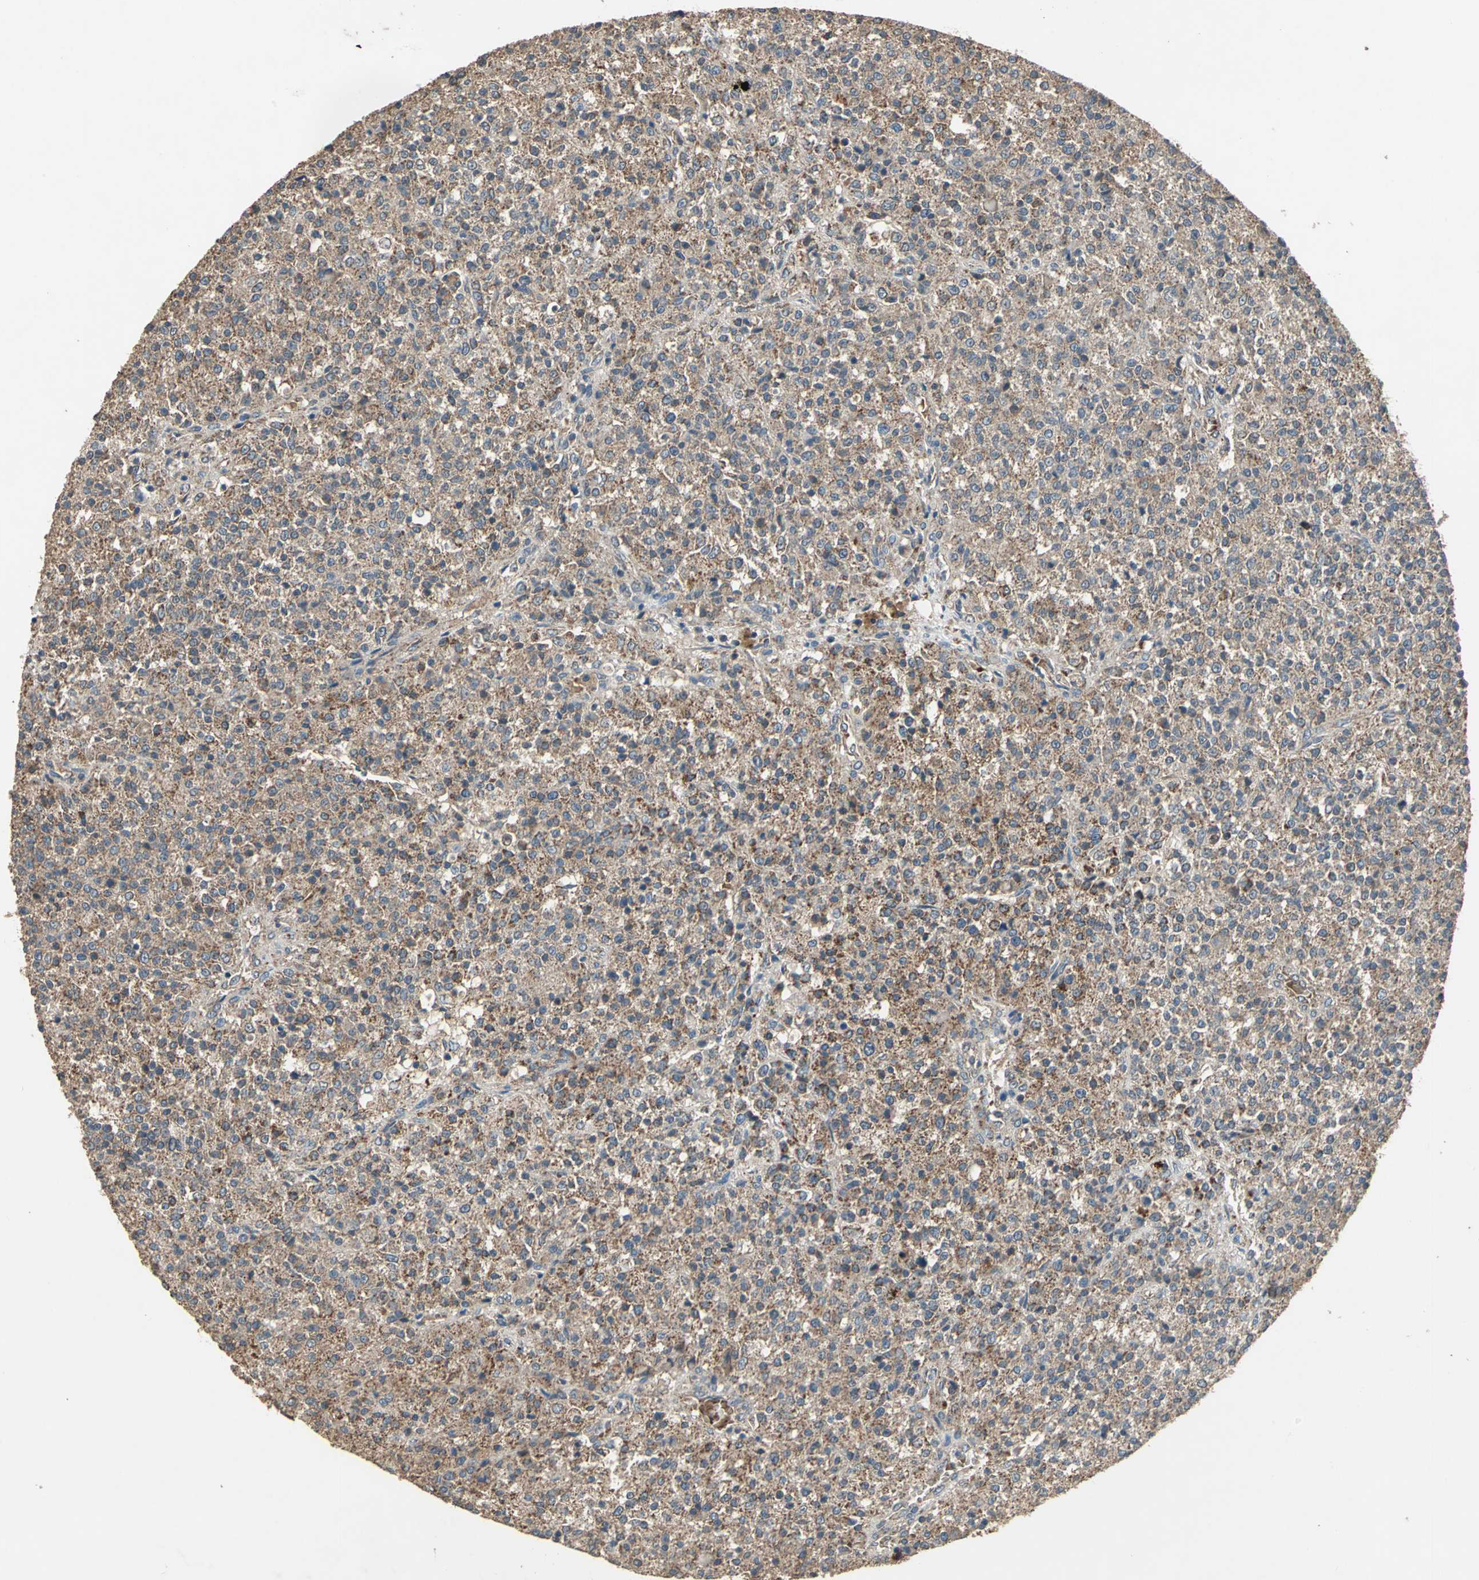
{"staining": {"intensity": "moderate", "quantity": ">75%", "location": "cytoplasmic/membranous"}, "tissue": "testis cancer", "cell_type": "Tumor cells", "image_type": "cancer", "snomed": [{"axis": "morphology", "description": "Seminoma, NOS"}, {"axis": "topography", "description": "Testis"}], "caption": "There is medium levels of moderate cytoplasmic/membranous expression in tumor cells of testis cancer, as demonstrated by immunohistochemical staining (brown color).", "gene": "POLRMT", "patient": {"sex": "male", "age": 59}}